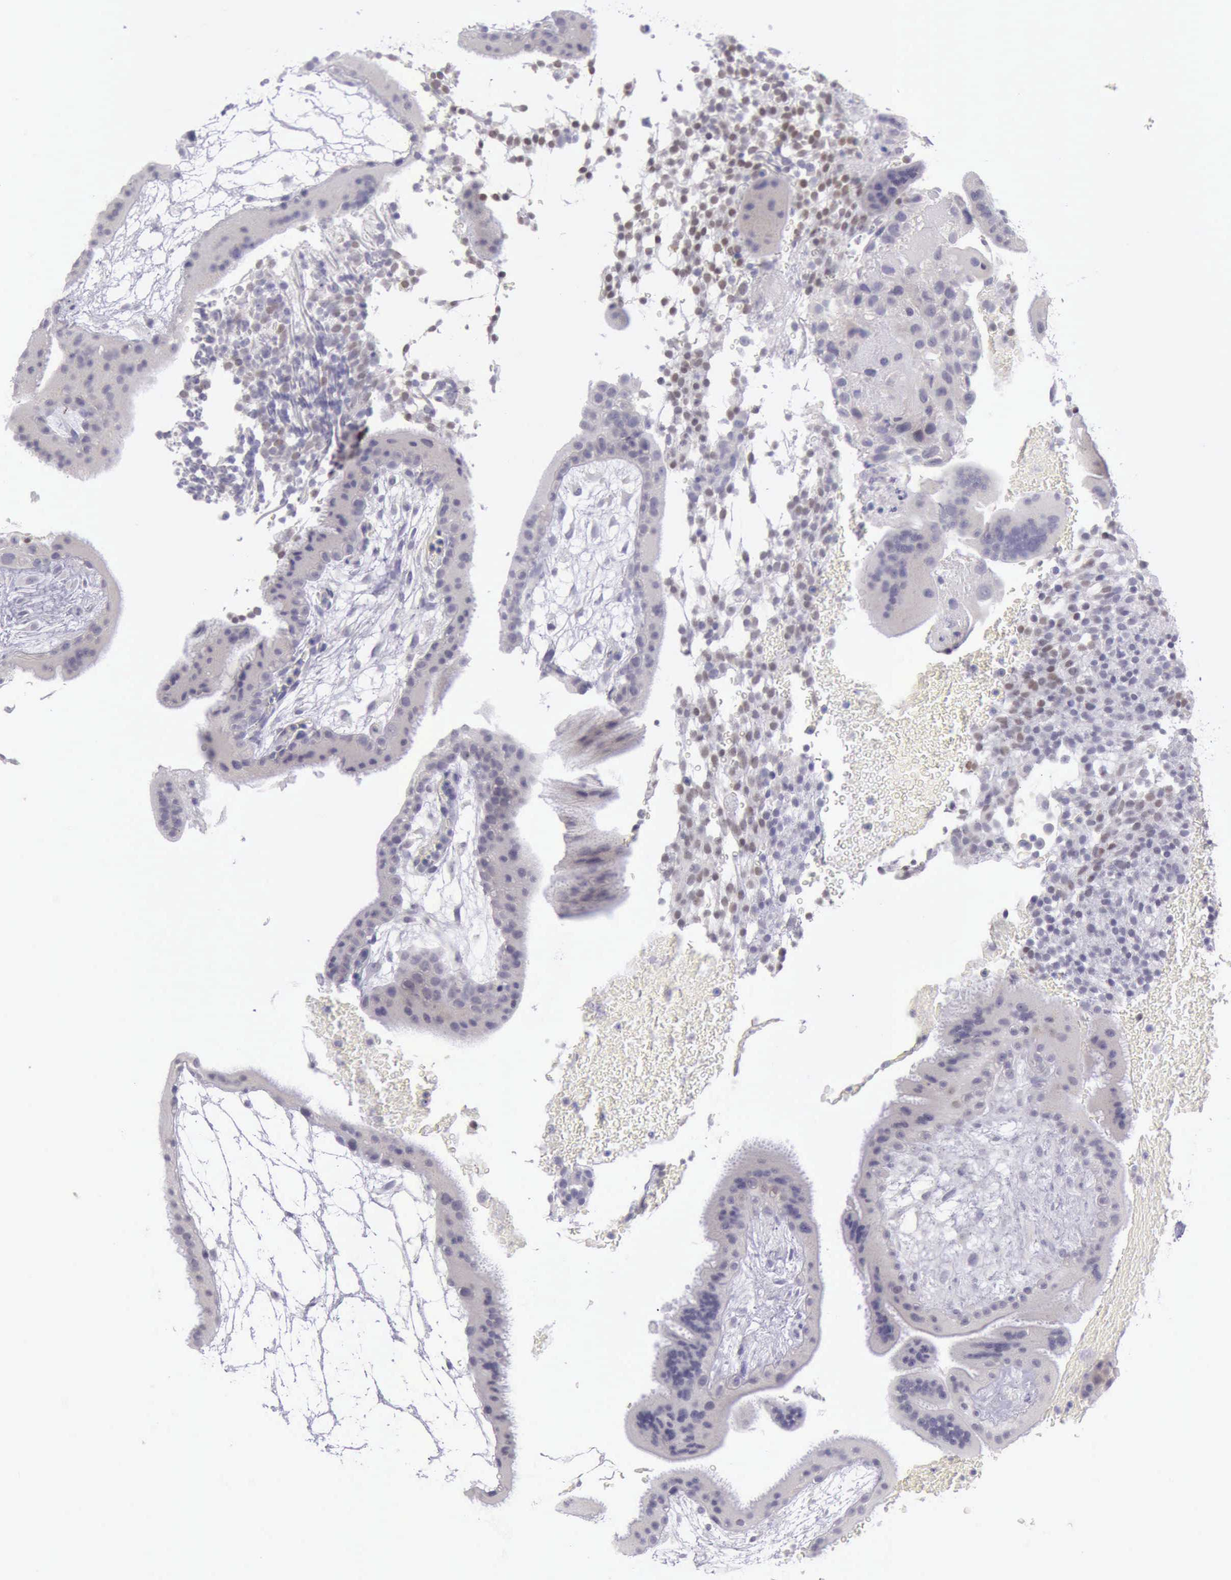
{"staining": {"intensity": "negative", "quantity": "none", "location": "none"}, "tissue": "placenta", "cell_type": "Trophoblastic cells", "image_type": "normal", "snomed": [{"axis": "morphology", "description": "Normal tissue, NOS"}, {"axis": "topography", "description": "Placenta"}], "caption": "Placenta was stained to show a protein in brown. There is no significant expression in trophoblastic cells. (DAB (3,3'-diaminobenzidine) IHC visualized using brightfield microscopy, high magnification).", "gene": "ARNT2", "patient": {"sex": "female", "age": 19}}